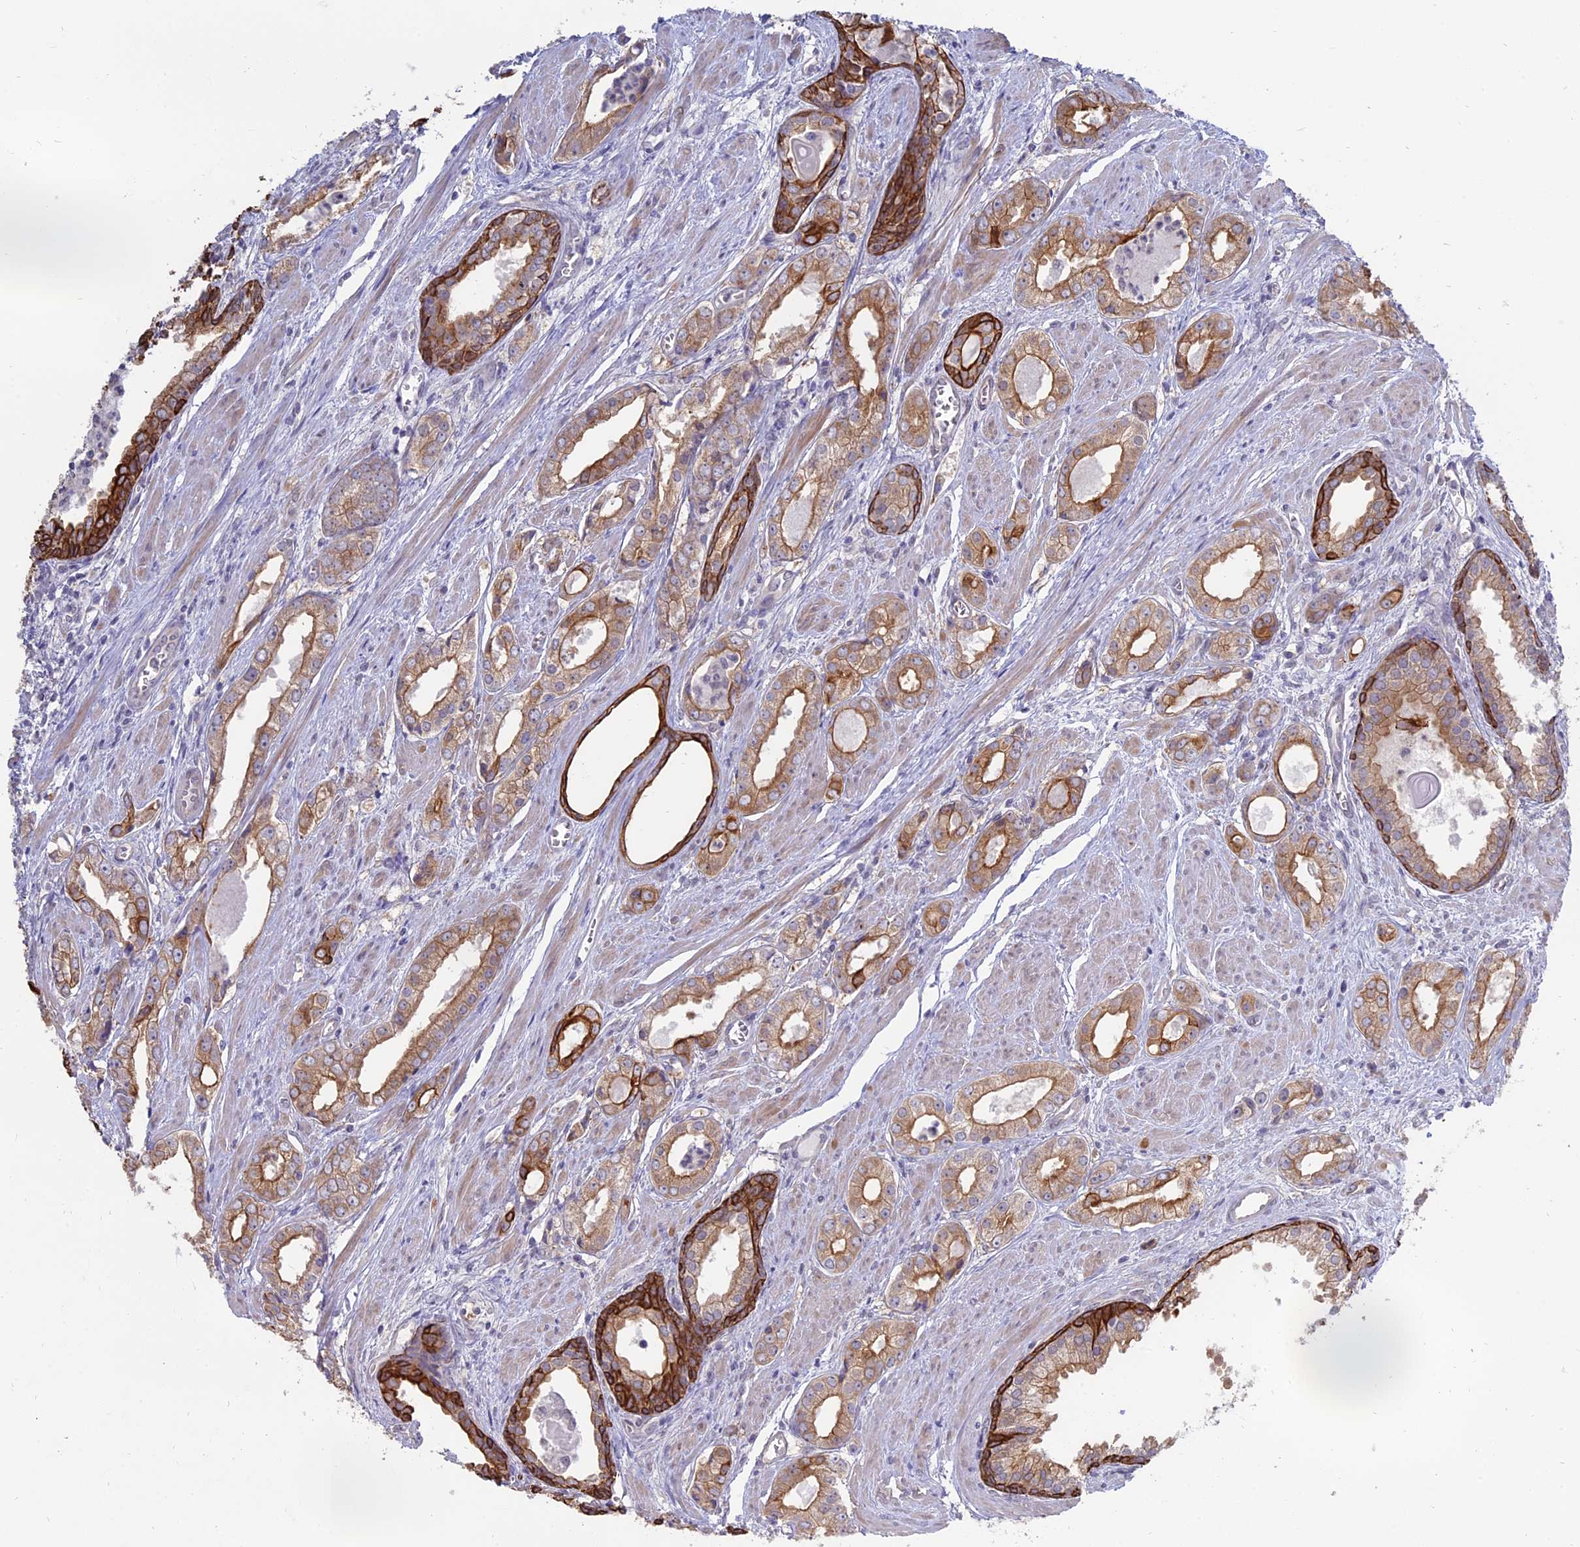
{"staining": {"intensity": "moderate", "quantity": ">75%", "location": "cytoplasmic/membranous"}, "tissue": "prostate cancer", "cell_type": "Tumor cells", "image_type": "cancer", "snomed": [{"axis": "morphology", "description": "Adenocarcinoma, Low grade"}, {"axis": "topography", "description": "Prostate"}], "caption": "Adenocarcinoma (low-grade) (prostate) was stained to show a protein in brown. There is medium levels of moderate cytoplasmic/membranous positivity in about >75% of tumor cells.", "gene": "MYO5B", "patient": {"sex": "male", "age": 54}}